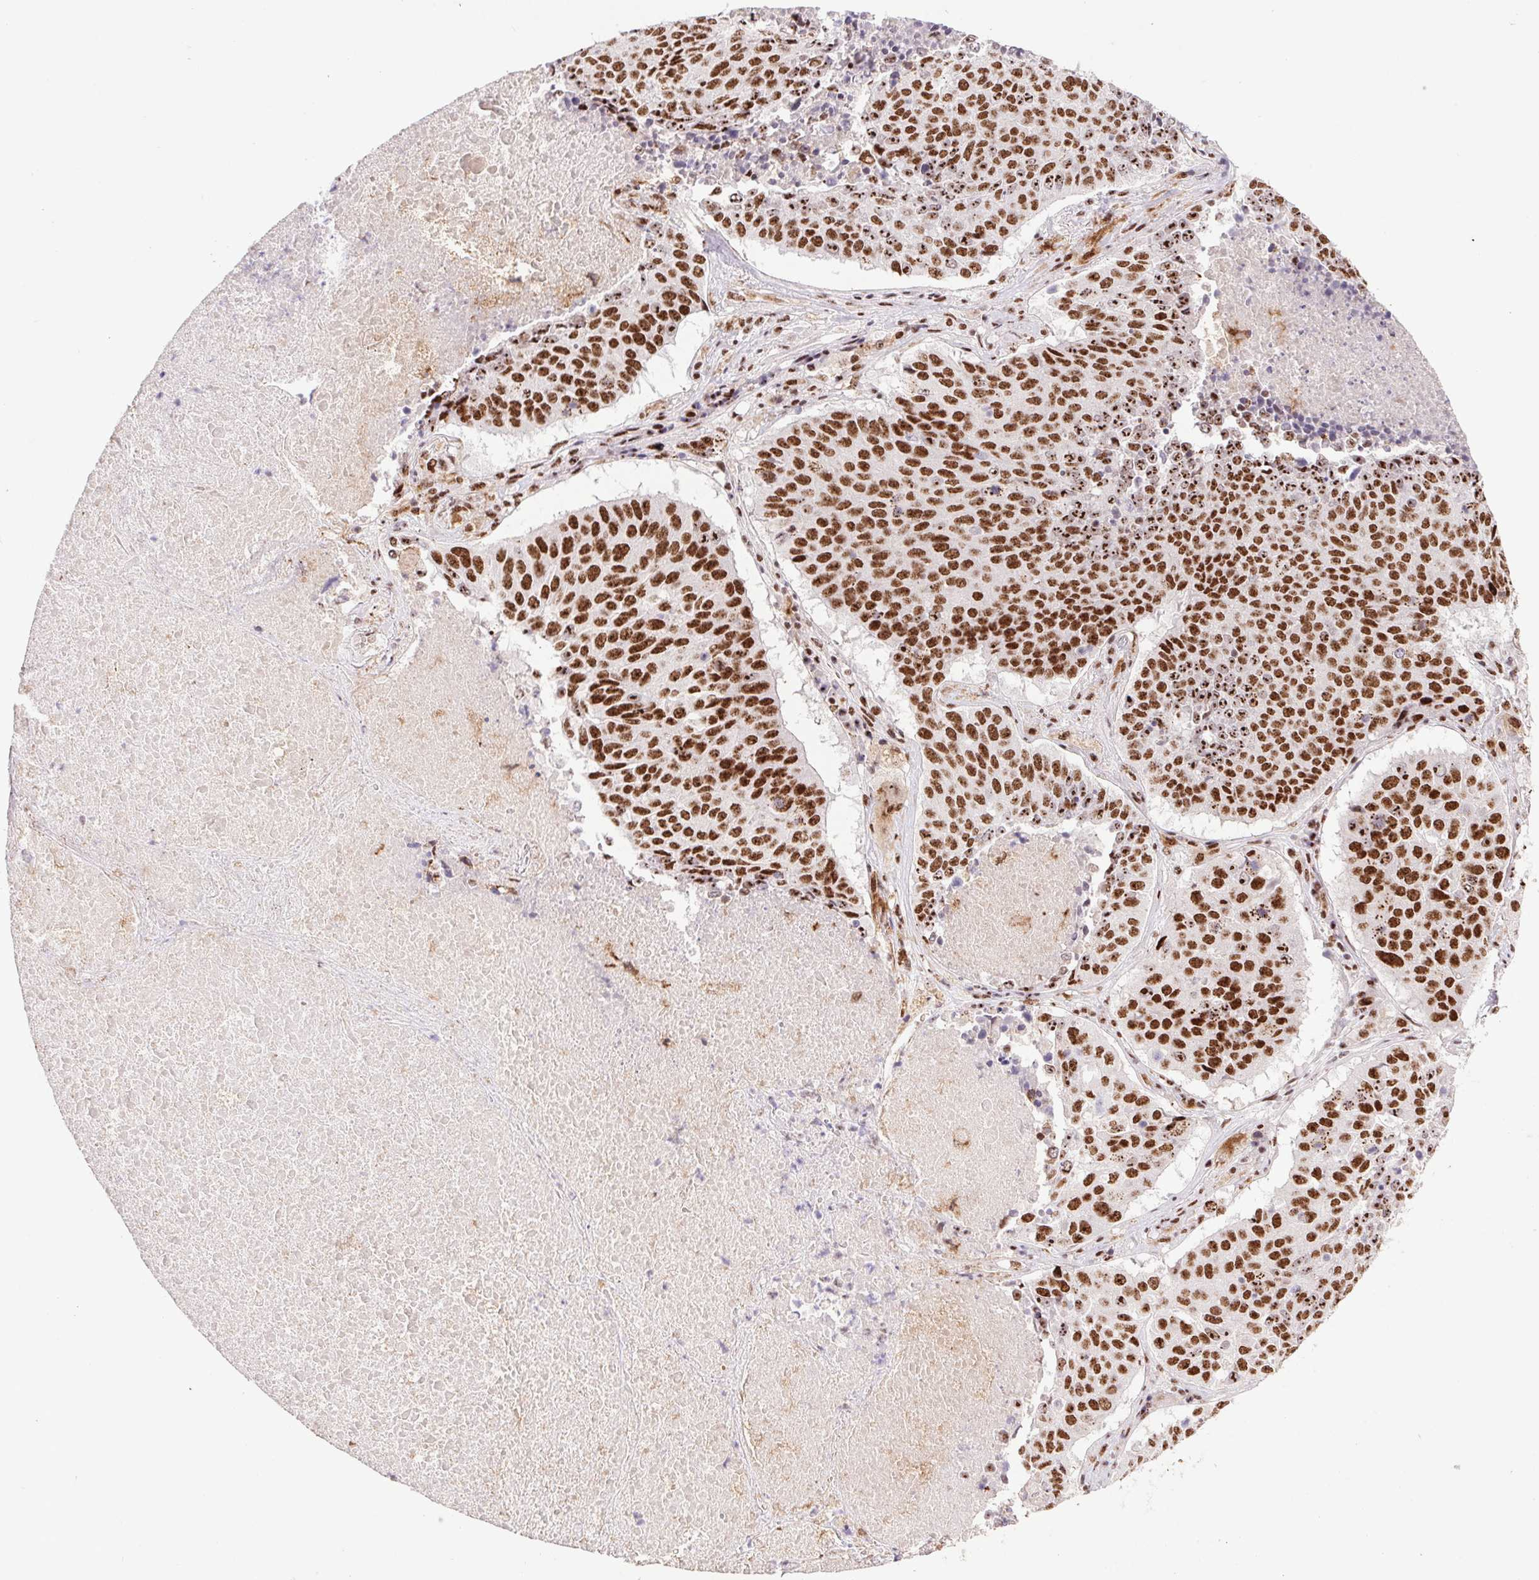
{"staining": {"intensity": "strong", "quantity": ">75%", "location": "nuclear"}, "tissue": "lung cancer", "cell_type": "Tumor cells", "image_type": "cancer", "snomed": [{"axis": "morphology", "description": "Normal tissue, NOS"}, {"axis": "morphology", "description": "Squamous cell carcinoma, NOS"}, {"axis": "topography", "description": "Bronchus"}, {"axis": "topography", "description": "Lung"}], "caption": "Squamous cell carcinoma (lung) stained with DAB (3,3'-diaminobenzidine) immunohistochemistry shows high levels of strong nuclear positivity in approximately >75% of tumor cells.", "gene": "LDLRAD4", "patient": {"sex": "male", "age": 64}}